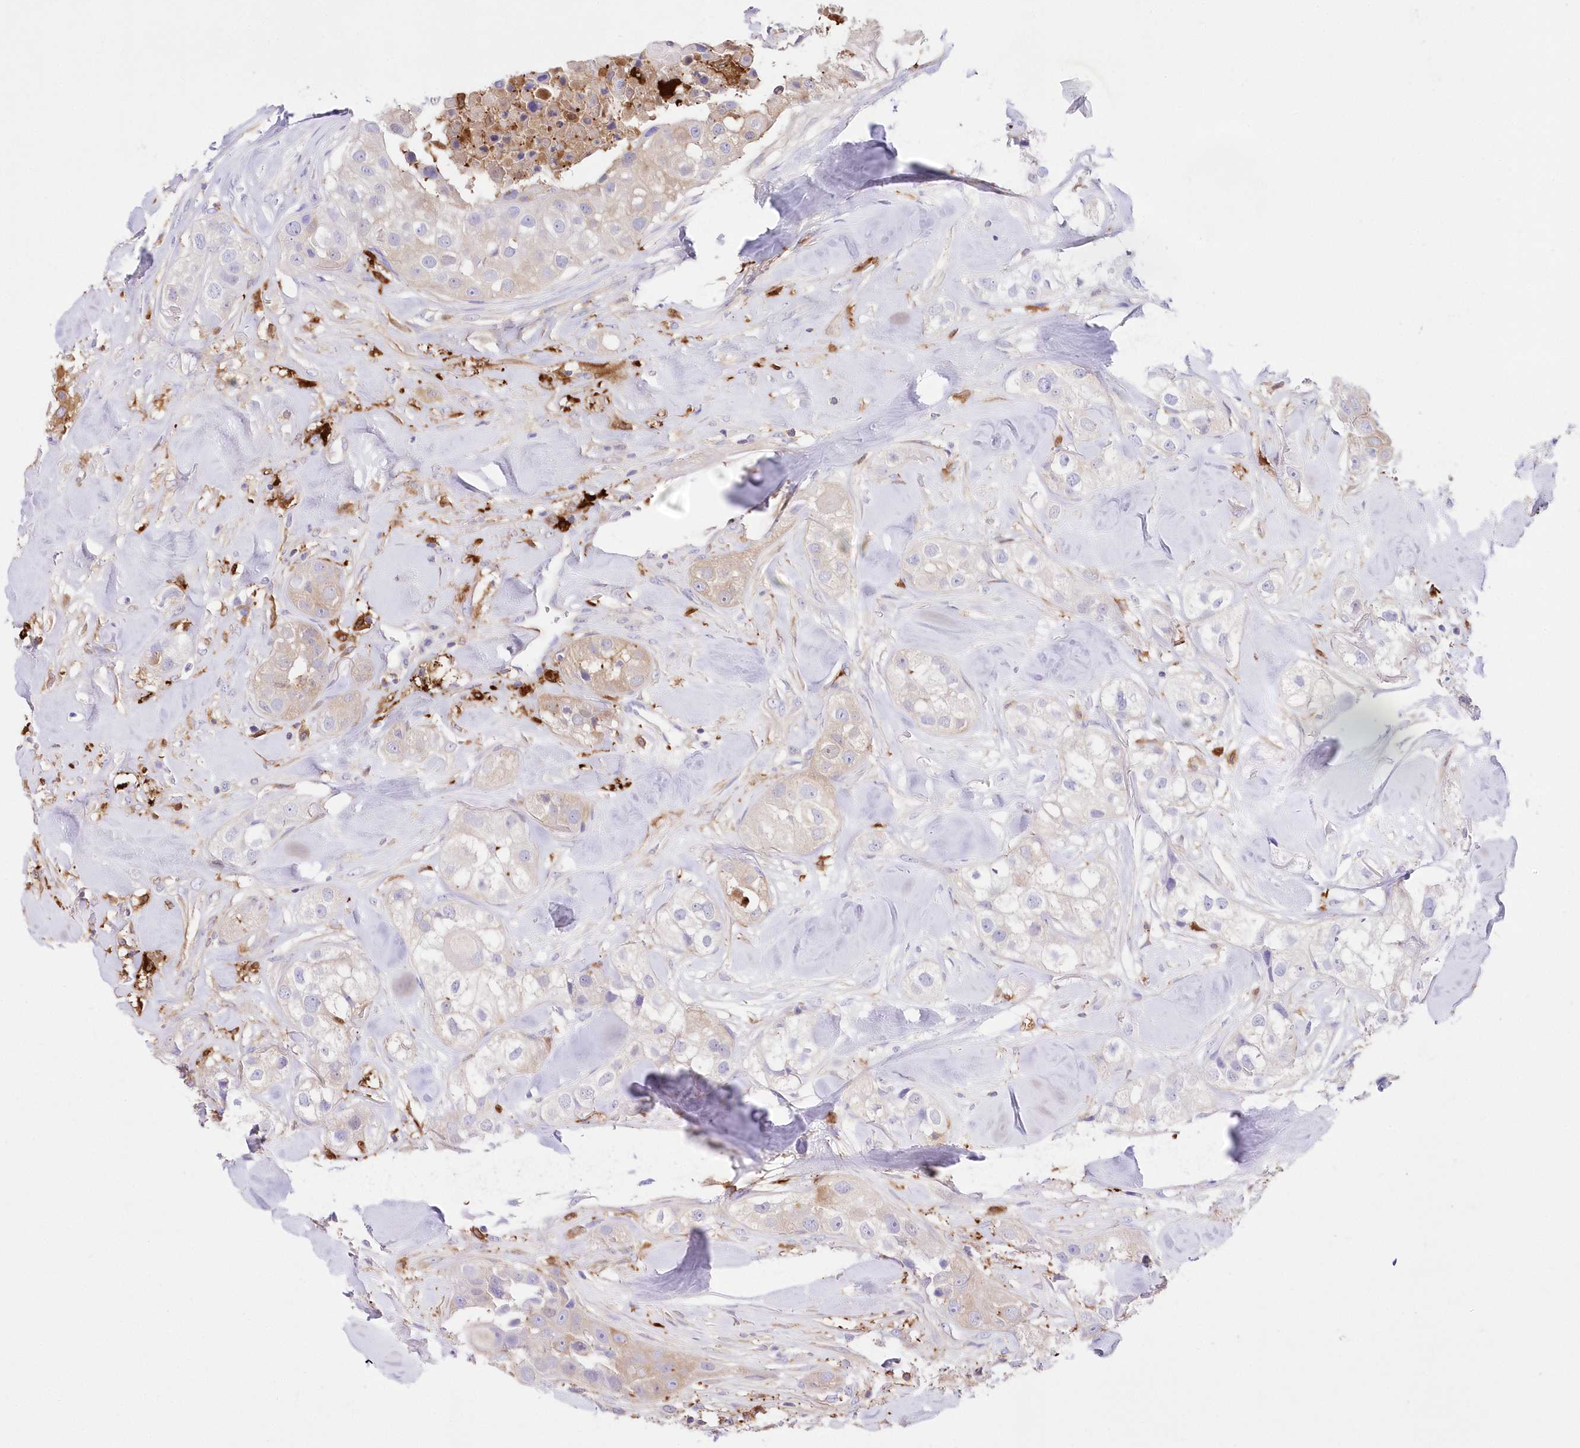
{"staining": {"intensity": "moderate", "quantity": "<25%", "location": "cytoplasmic/membranous"}, "tissue": "head and neck cancer", "cell_type": "Tumor cells", "image_type": "cancer", "snomed": [{"axis": "morphology", "description": "Normal tissue, NOS"}, {"axis": "morphology", "description": "Squamous cell carcinoma, NOS"}, {"axis": "topography", "description": "Skeletal muscle"}, {"axis": "topography", "description": "Head-Neck"}], "caption": "Immunohistochemistry (IHC) staining of head and neck cancer, which reveals low levels of moderate cytoplasmic/membranous staining in about <25% of tumor cells indicating moderate cytoplasmic/membranous protein positivity. The staining was performed using DAB (3,3'-diaminobenzidine) (brown) for protein detection and nuclei were counterstained in hematoxylin (blue).", "gene": "DNAJC19", "patient": {"sex": "male", "age": 51}}